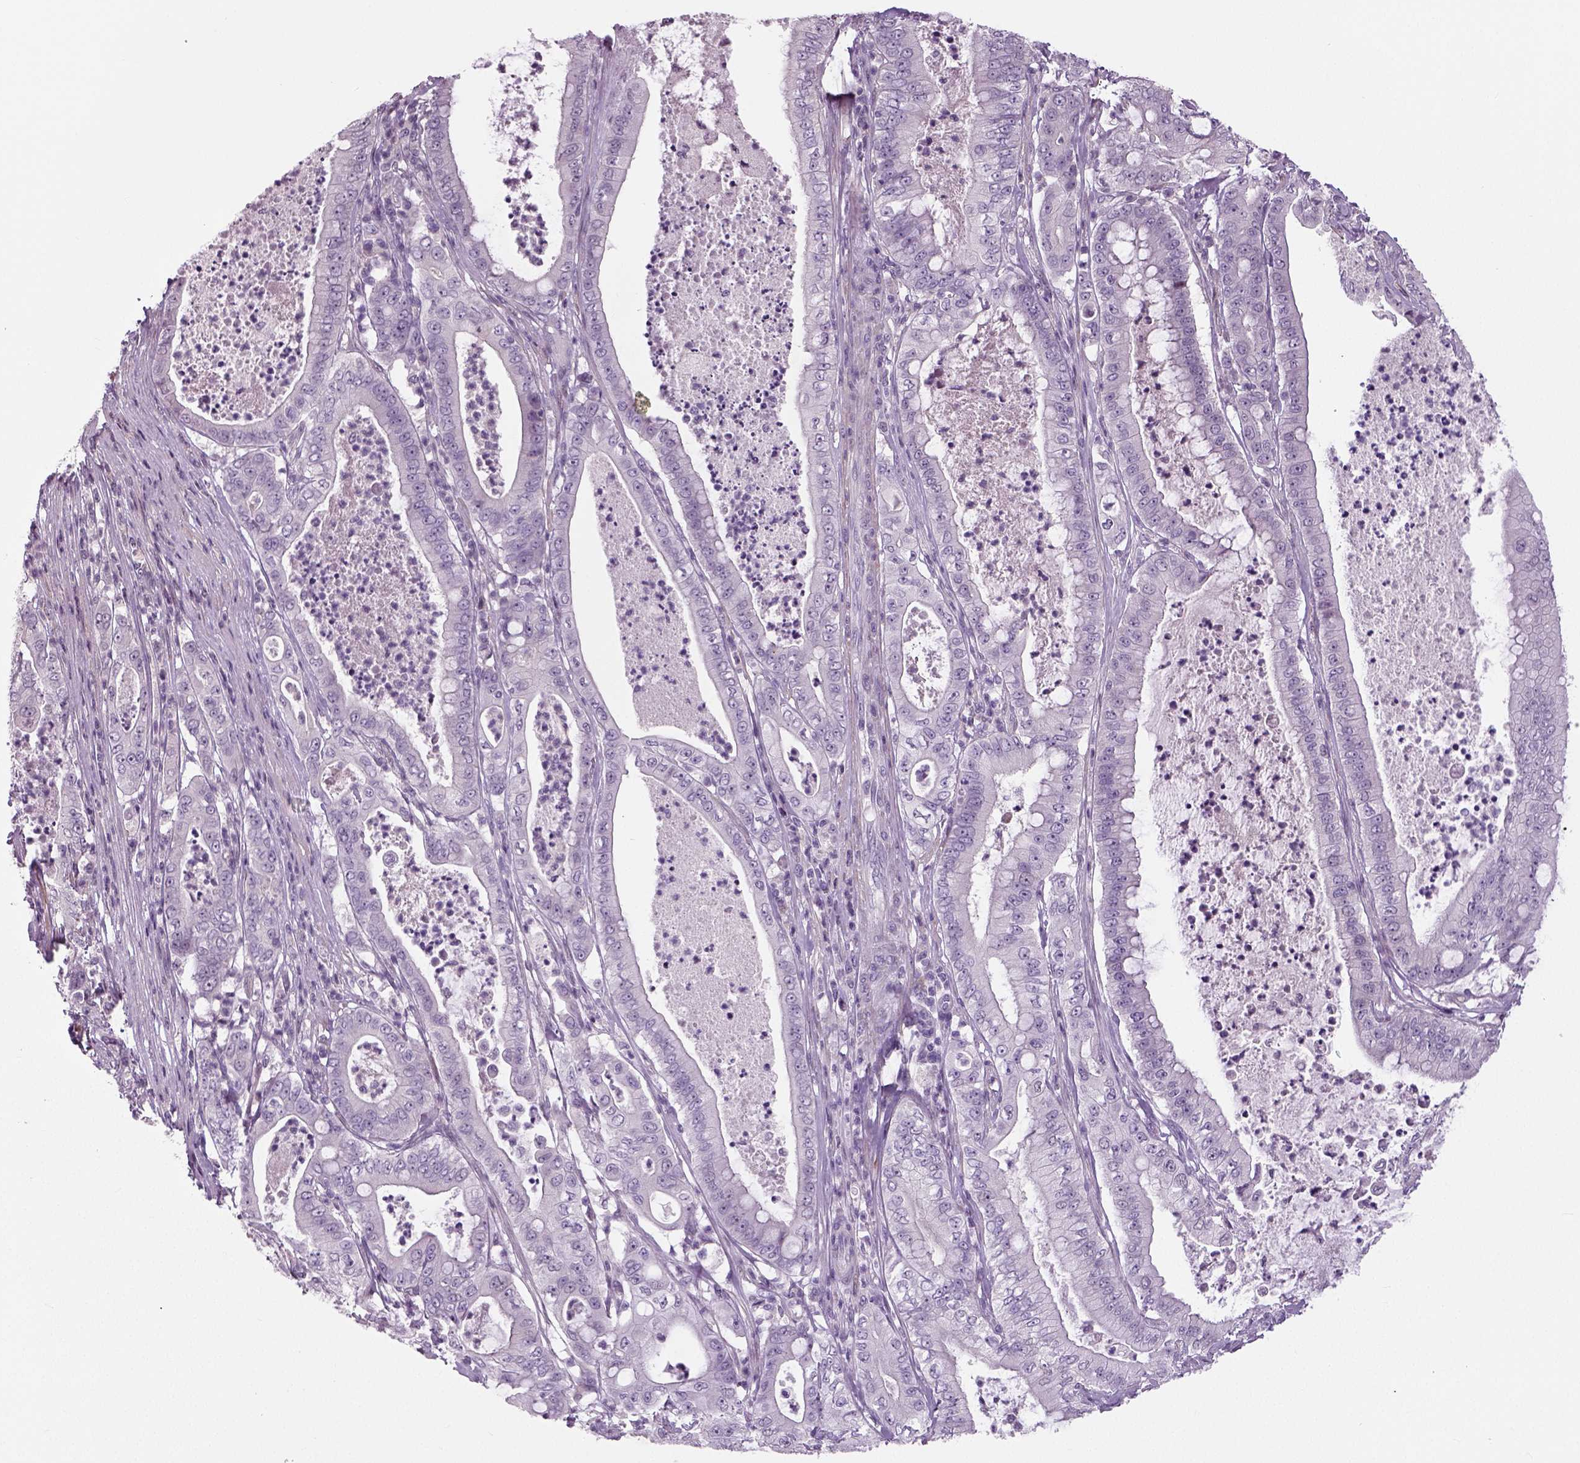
{"staining": {"intensity": "negative", "quantity": "none", "location": "none"}, "tissue": "pancreatic cancer", "cell_type": "Tumor cells", "image_type": "cancer", "snomed": [{"axis": "morphology", "description": "Adenocarcinoma, NOS"}, {"axis": "topography", "description": "Pancreas"}], "caption": "IHC histopathology image of neoplastic tissue: adenocarcinoma (pancreatic) stained with DAB reveals no significant protein positivity in tumor cells.", "gene": "NECAB1", "patient": {"sex": "male", "age": 71}}